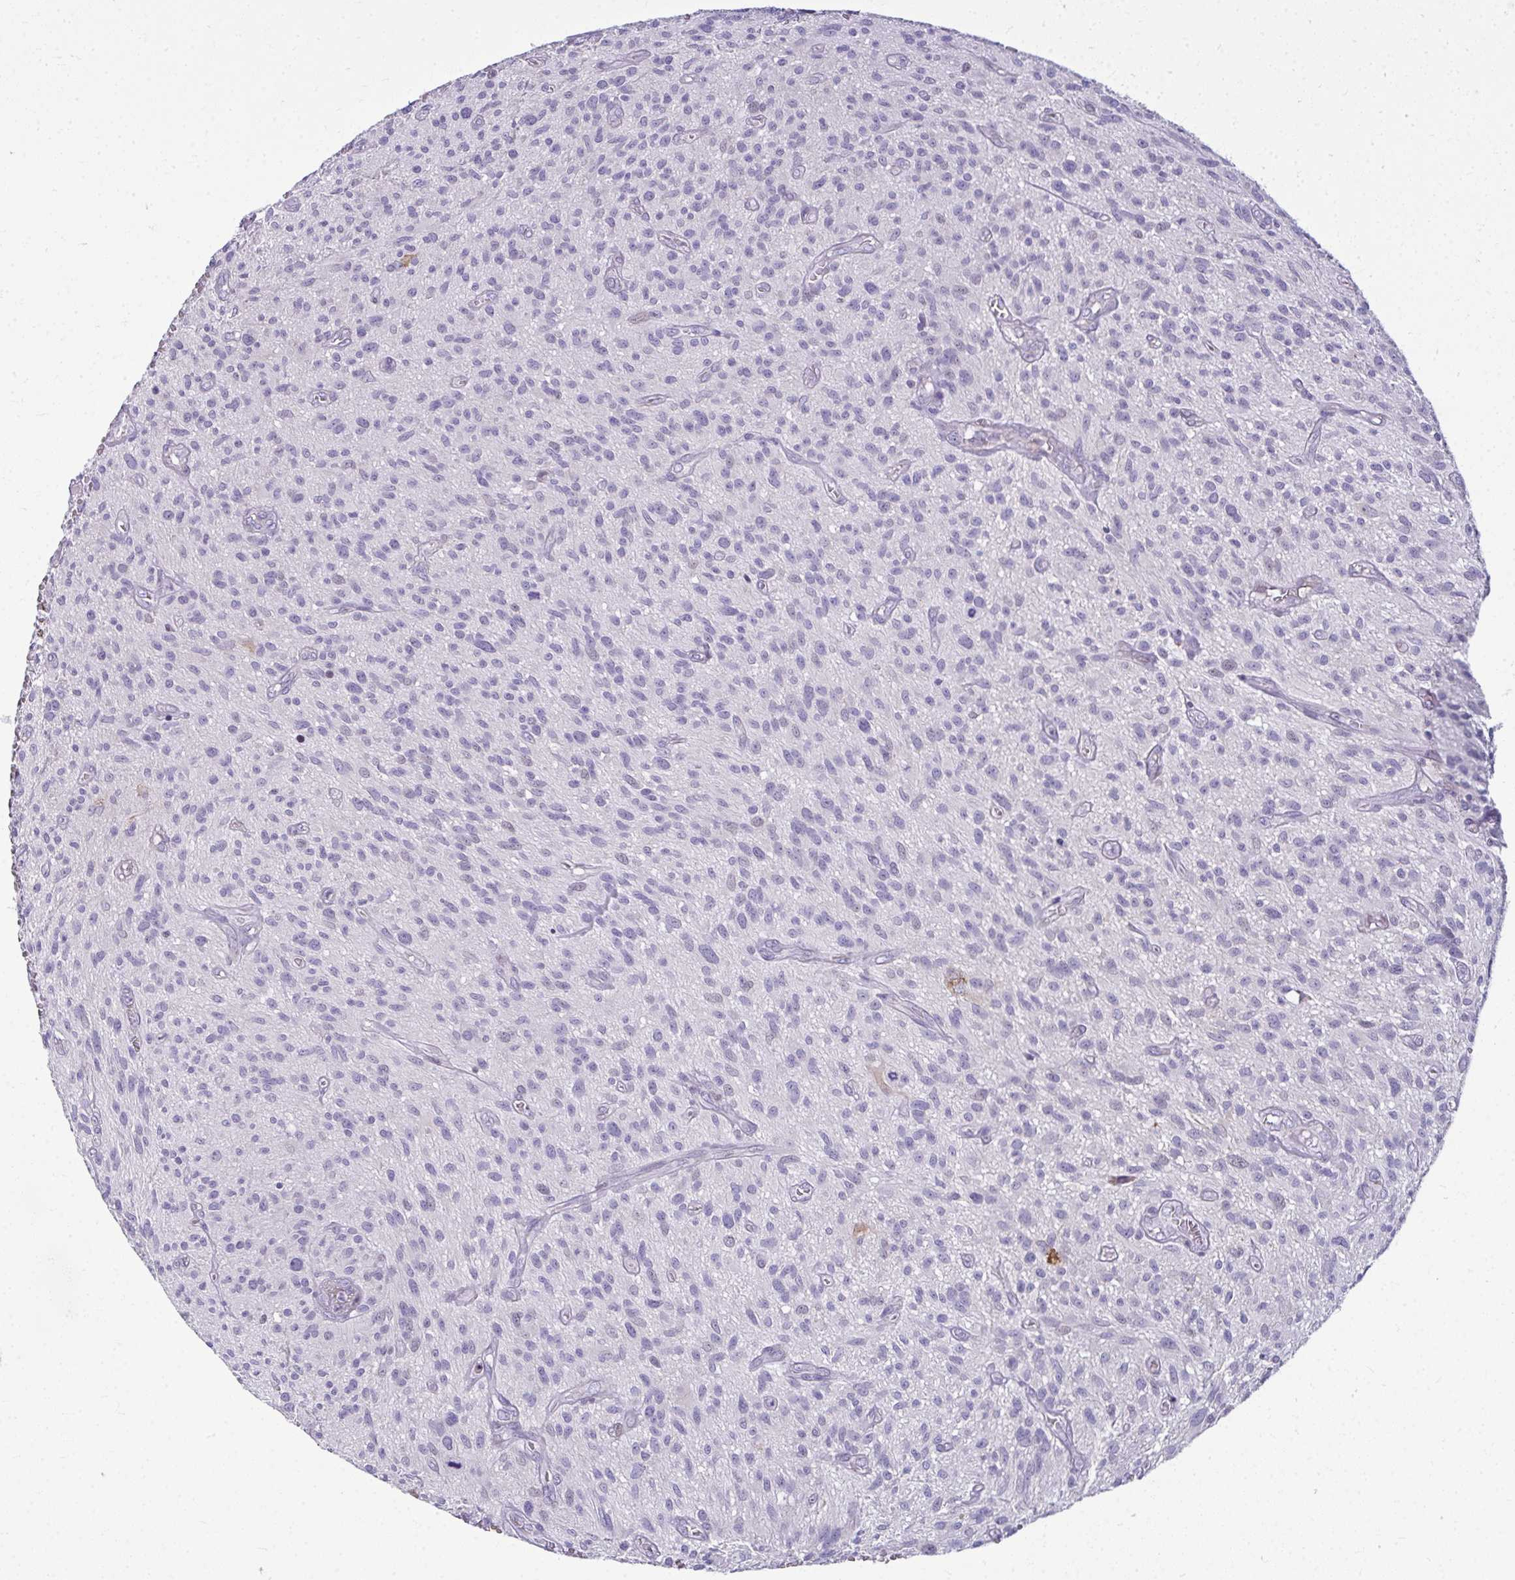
{"staining": {"intensity": "negative", "quantity": "none", "location": "none"}, "tissue": "glioma", "cell_type": "Tumor cells", "image_type": "cancer", "snomed": [{"axis": "morphology", "description": "Glioma, malignant, High grade"}, {"axis": "topography", "description": "Brain"}], "caption": "Tumor cells are negative for brown protein staining in glioma.", "gene": "ODF1", "patient": {"sex": "male", "age": 75}}